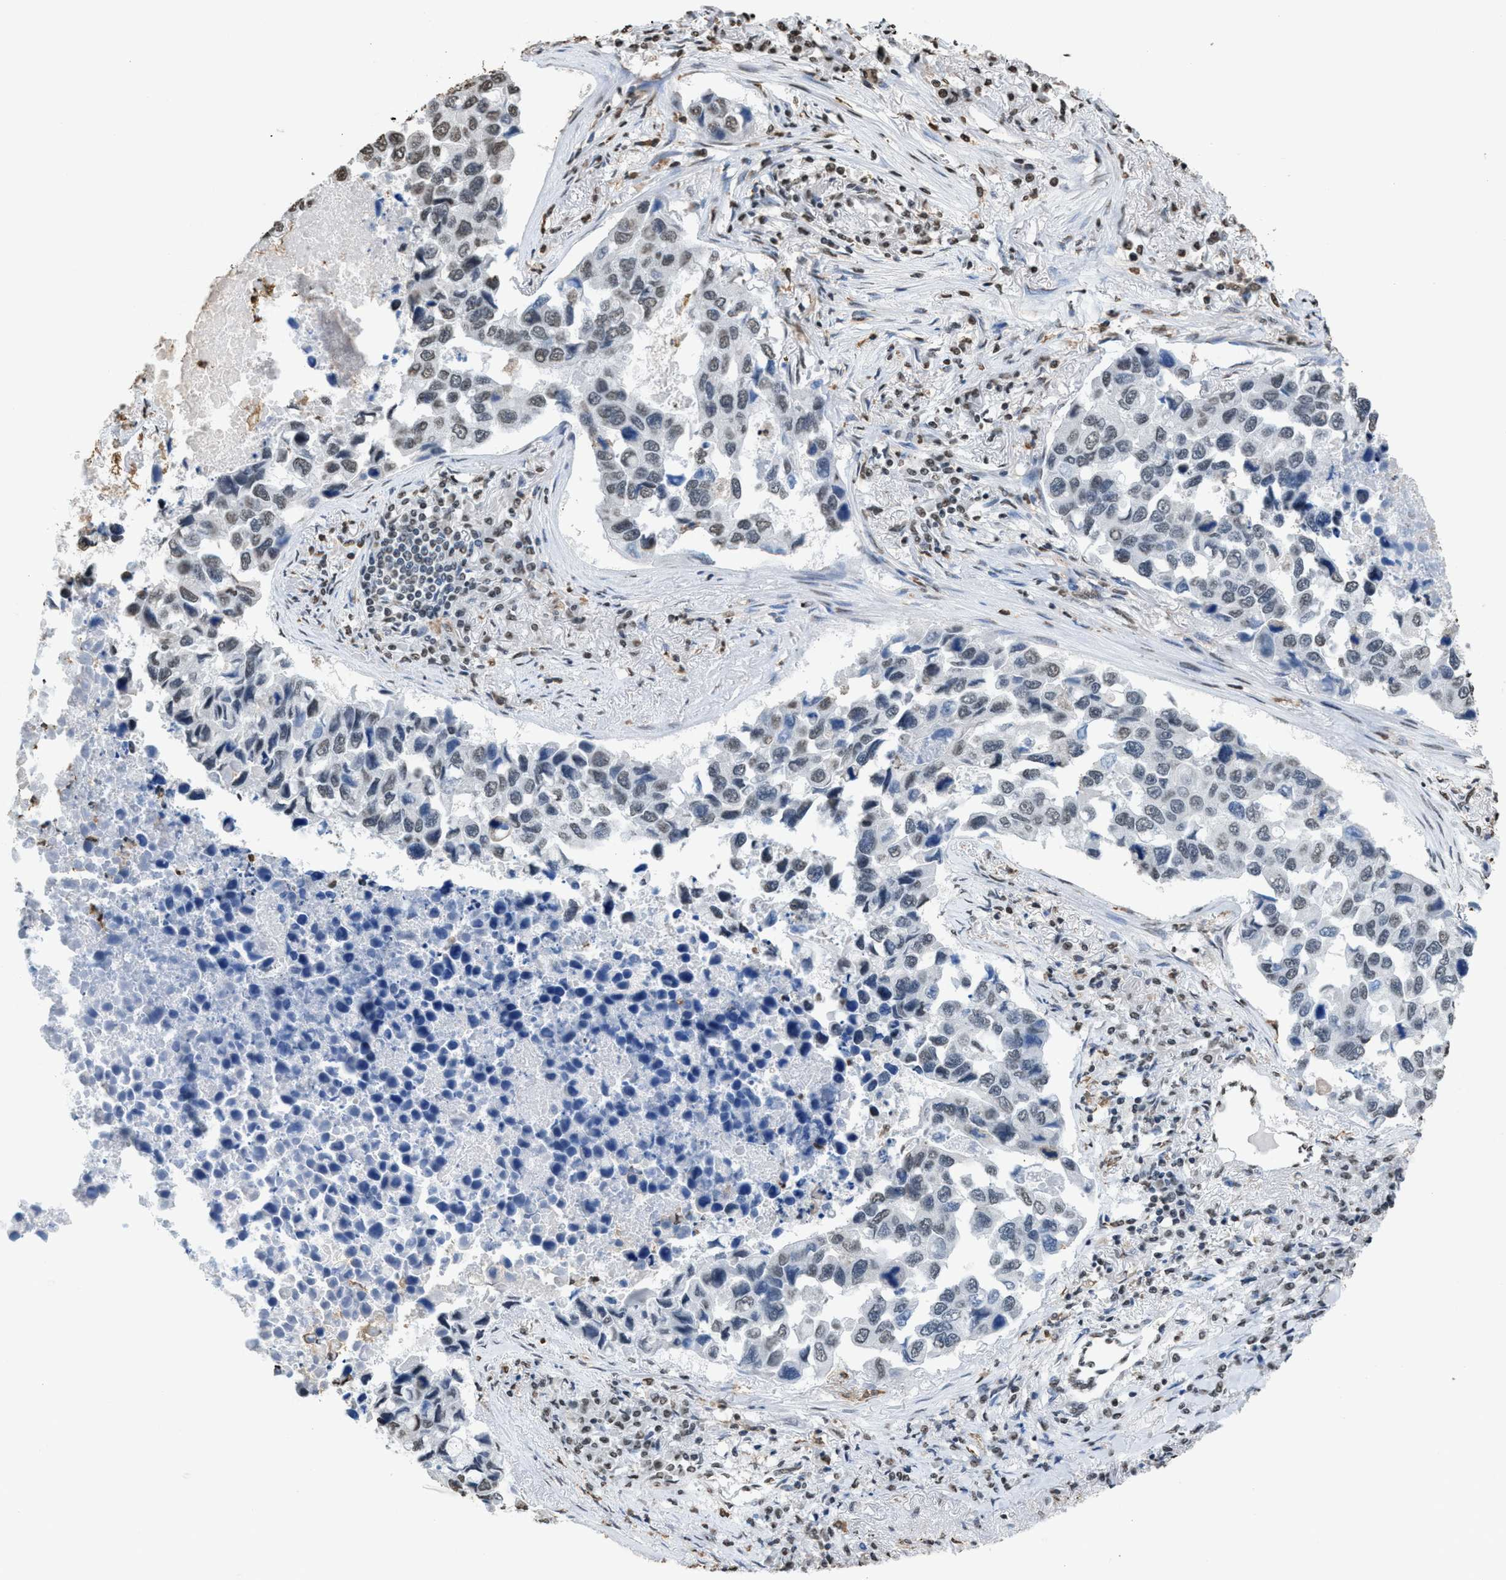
{"staining": {"intensity": "weak", "quantity": "<25%", "location": "nuclear"}, "tissue": "lung cancer", "cell_type": "Tumor cells", "image_type": "cancer", "snomed": [{"axis": "morphology", "description": "Adenocarcinoma, NOS"}, {"axis": "topography", "description": "Lung"}], "caption": "This is a image of immunohistochemistry (IHC) staining of lung cancer, which shows no expression in tumor cells.", "gene": "NUP88", "patient": {"sex": "male", "age": 64}}